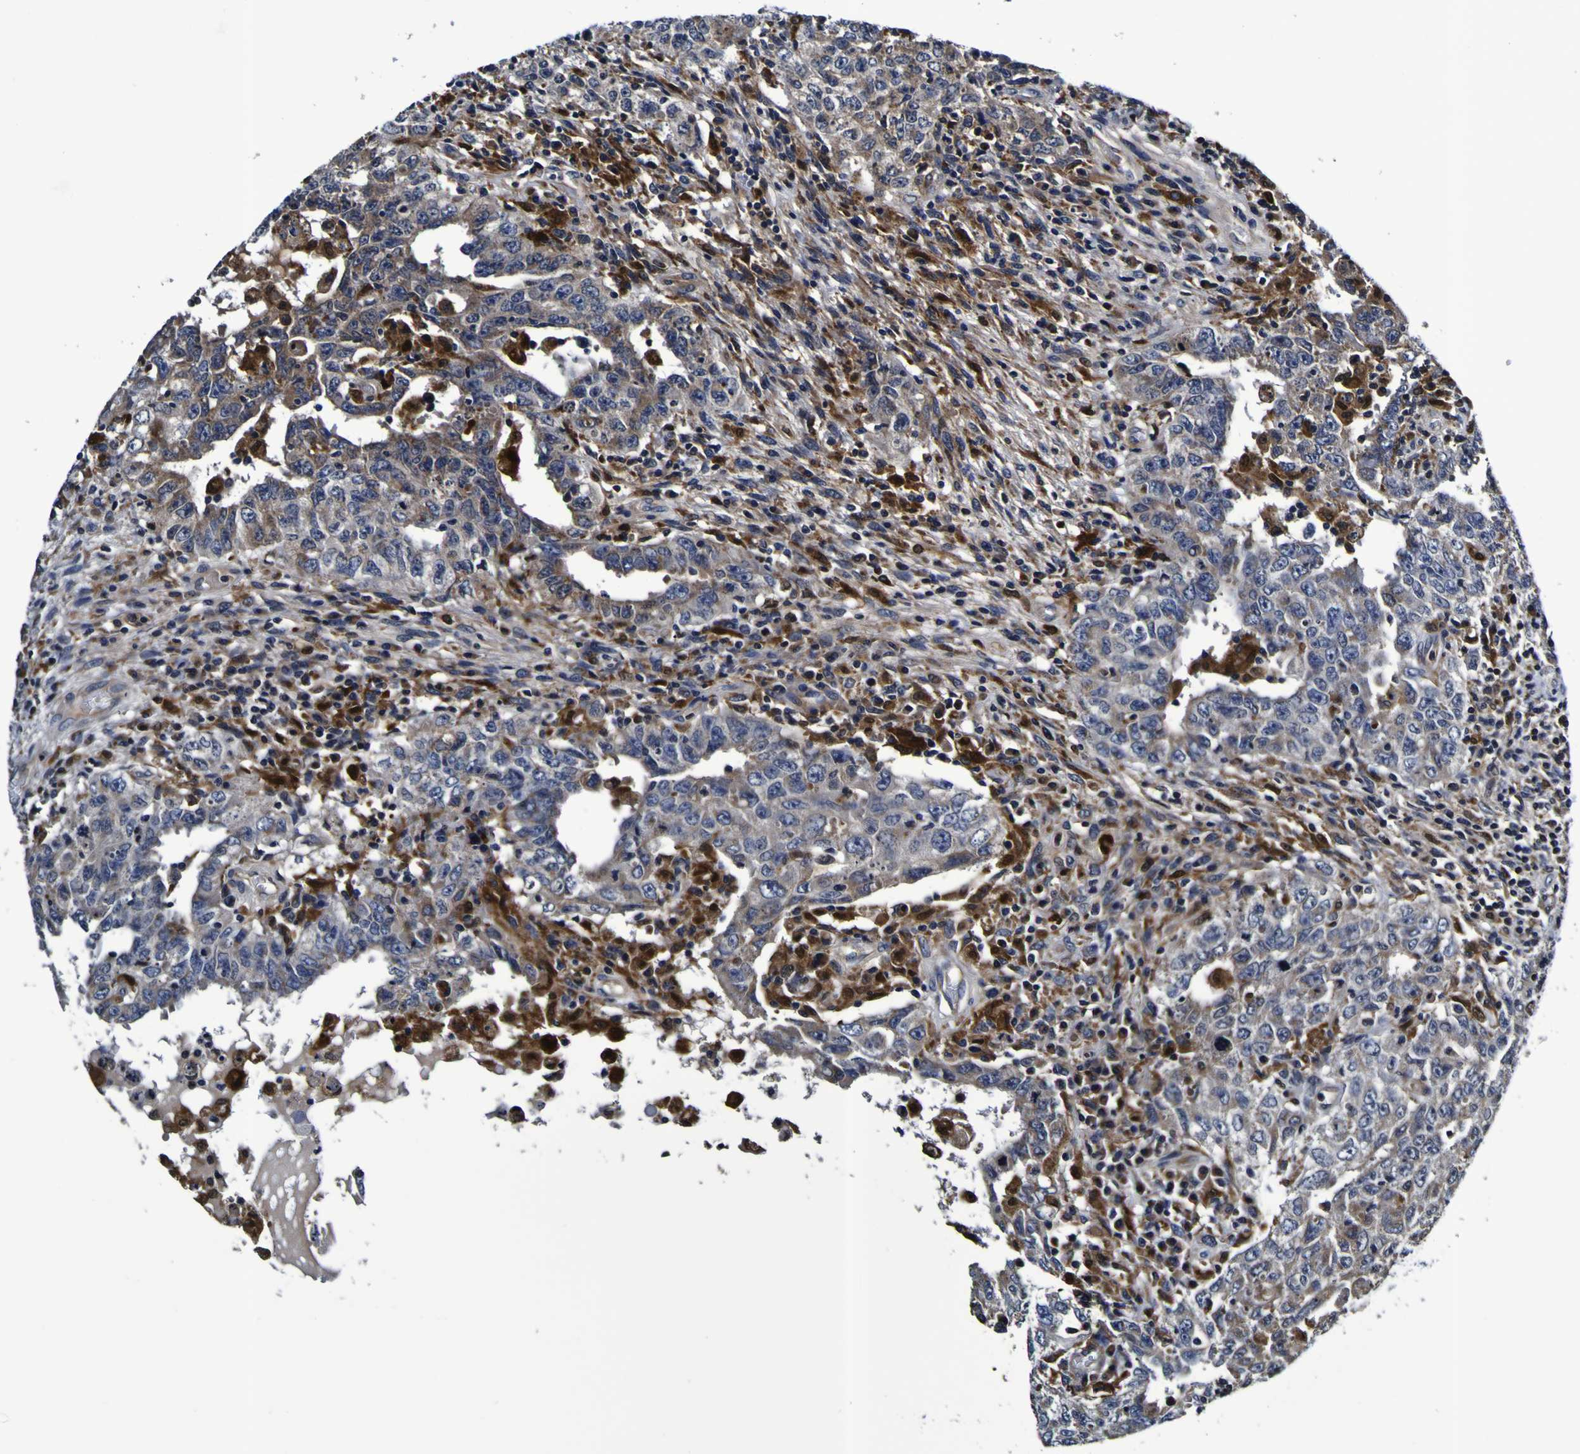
{"staining": {"intensity": "weak", "quantity": "<25%", "location": "cytoplasmic/membranous"}, "tissue": "testis cancer", "cell_type": "Tumor cells", "image_type": "cancer", "snomed": [{"axis": "morphology", "description": "Carcinoma, Embryonal, NOS"}, {"axis": "topography", "description": "Testis"}], "caption": "DAB immunohistochemical staining of testis cancer (embryonal carcinoma) displays no significant positivity in tumor cells. Nuclei are stained in blue.", "gene": "GPX1", "patient": {"sex": "male", "age": 26}}